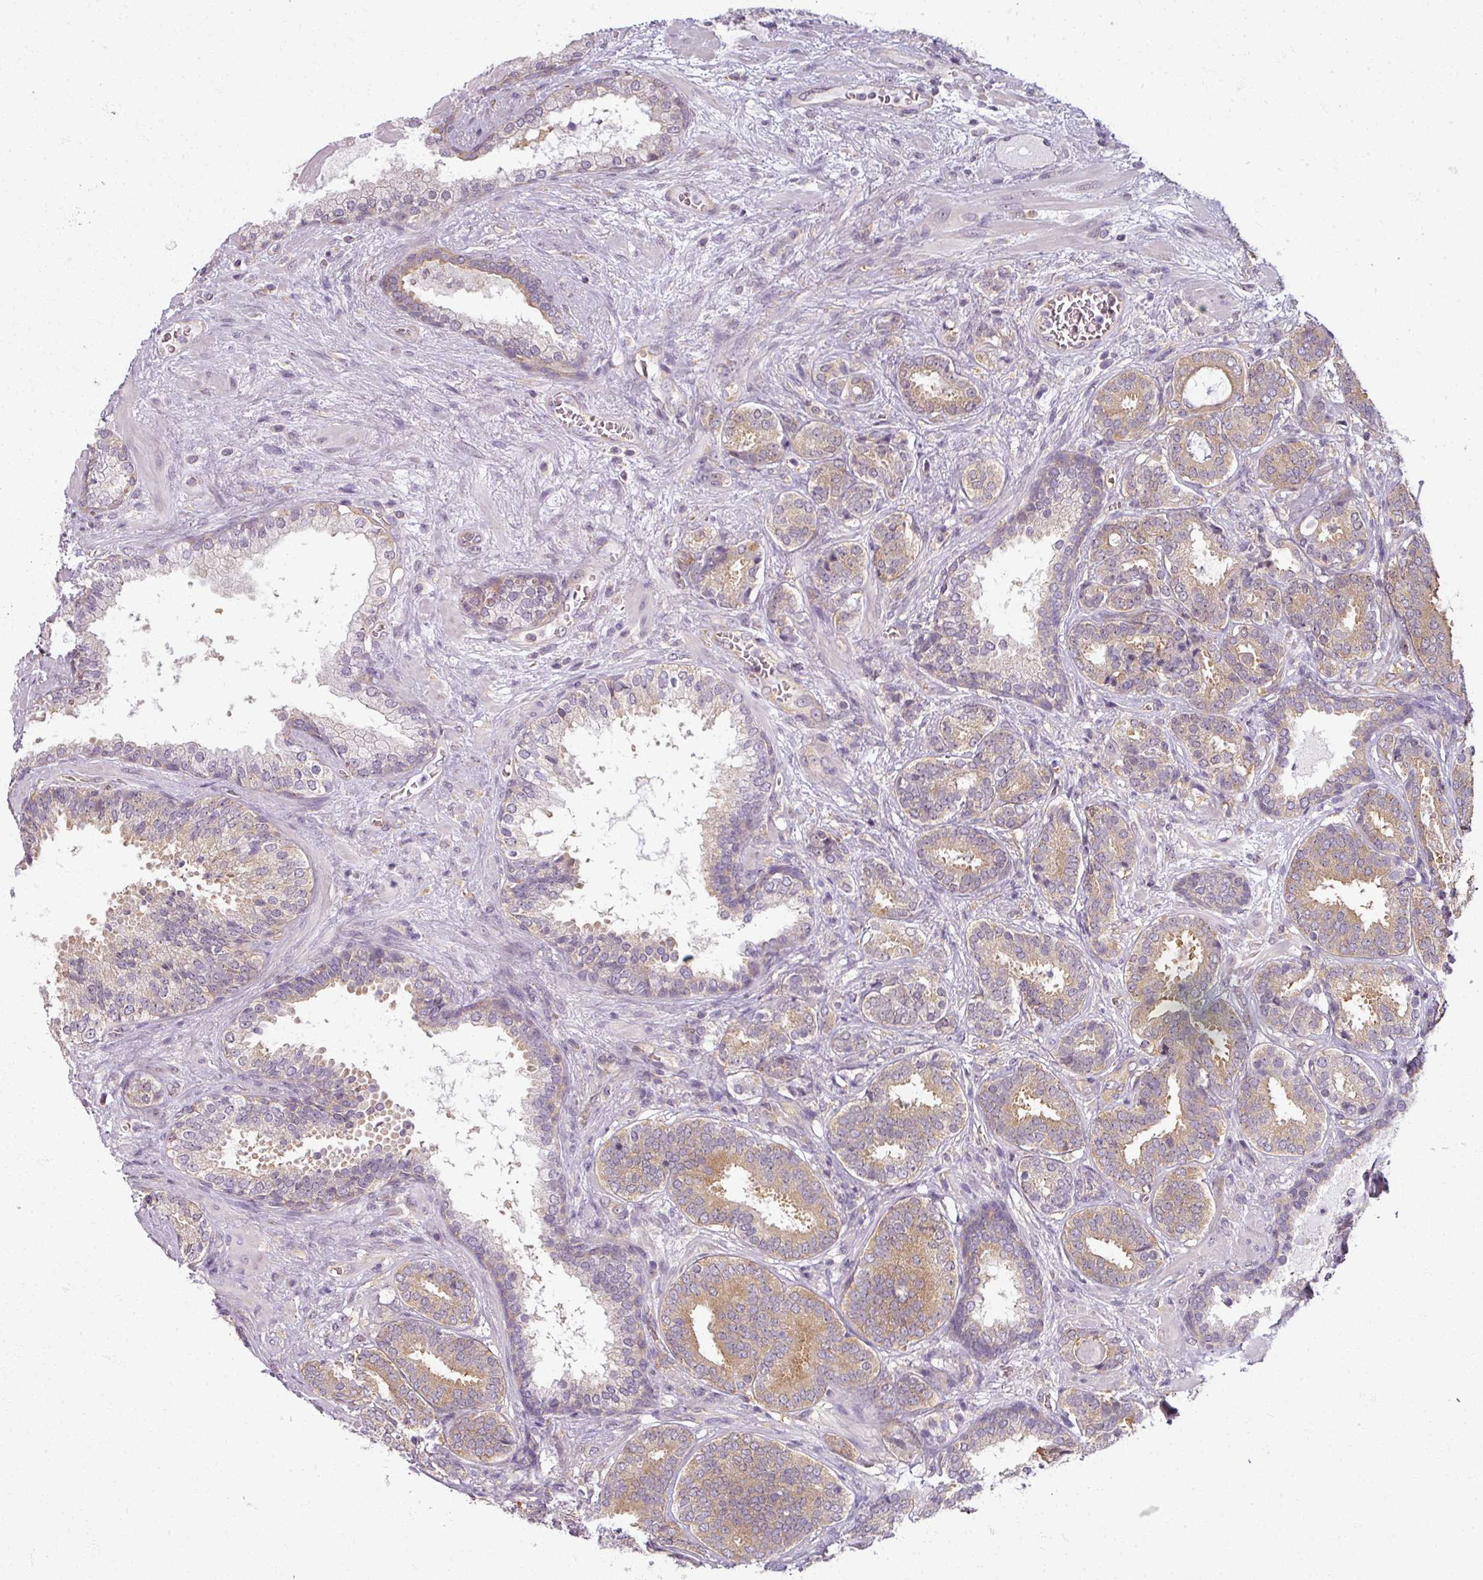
{"staining": {"intensity": "weak", "quantity": "25%-75%", "location": "cytoplasmic/membranous"}, "tissue": "prostate cancer", "cell_type": "Tumor cells", "image_type": "cancer", "snomed": [{"axis": "morphology", "description": "Adenocarcinoma, High grade"}, {"axis": "topography", "description": "Prostate"}], "caption": "There is low levels of weak cytoplasmic/membranous positivity in tumor cells of high-grade adenocarcinoma (prostate), as demonstrated by immunohistochemical staining (brown color).", "gene": "AGPAT4", "patient": {"sex": "male", "age": 65}}